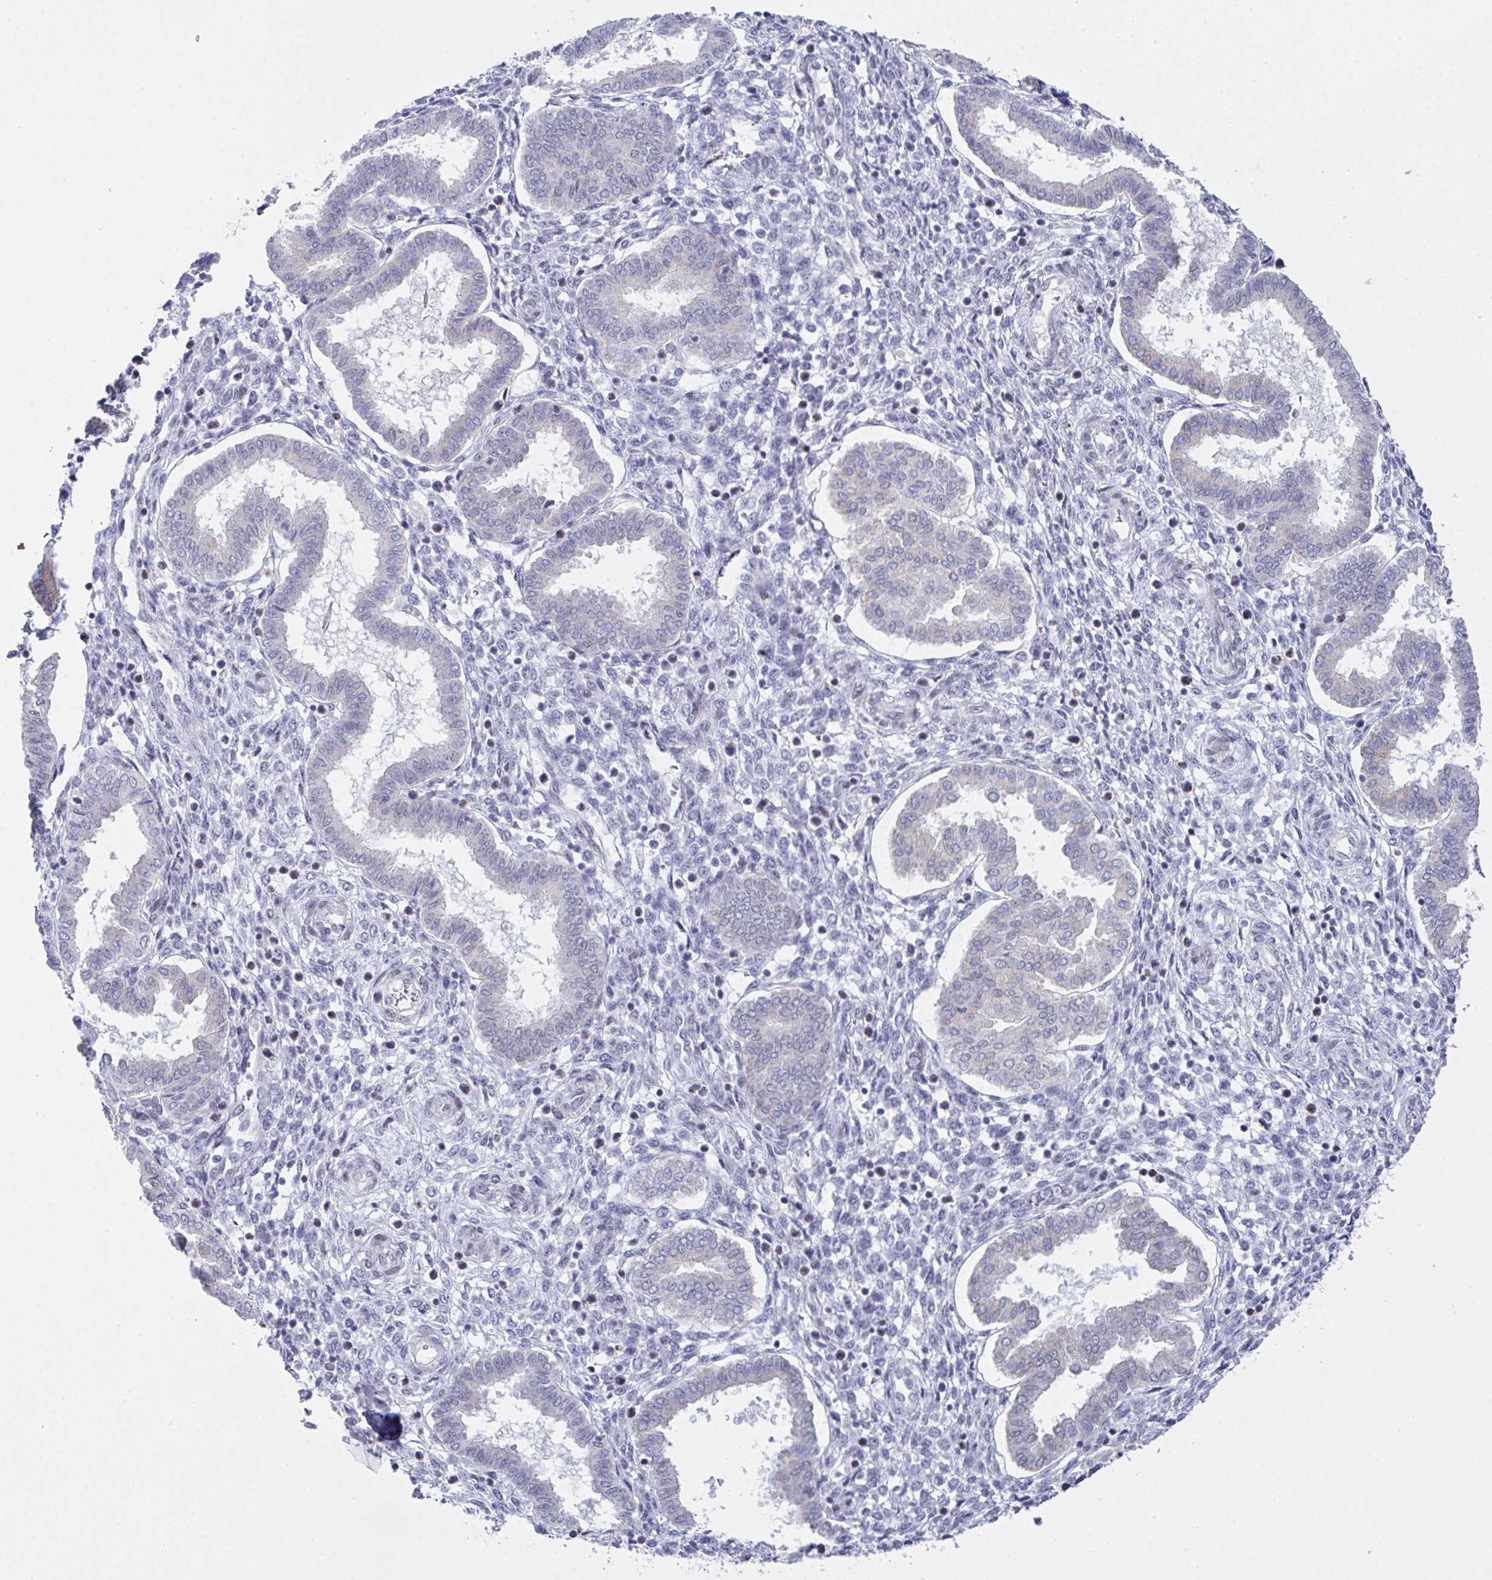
{"staining": {"intensity": "negative", "quantity": "none", "location": "none"}, "tissue": "endometrium", "cell_type": "Cells in endometrial stroma", "image_type": "normal", "snomed": [{"axis": "morphology", "description": "Normal tissue, NOS"}, {"axis": "topography", "description": "Endometrium"}], "caption": "Cells in endometrial stroma show no significant staining in normal endometrium.", "gene": "FBXL22", "patient": {"sex": "female", "age": 24}}